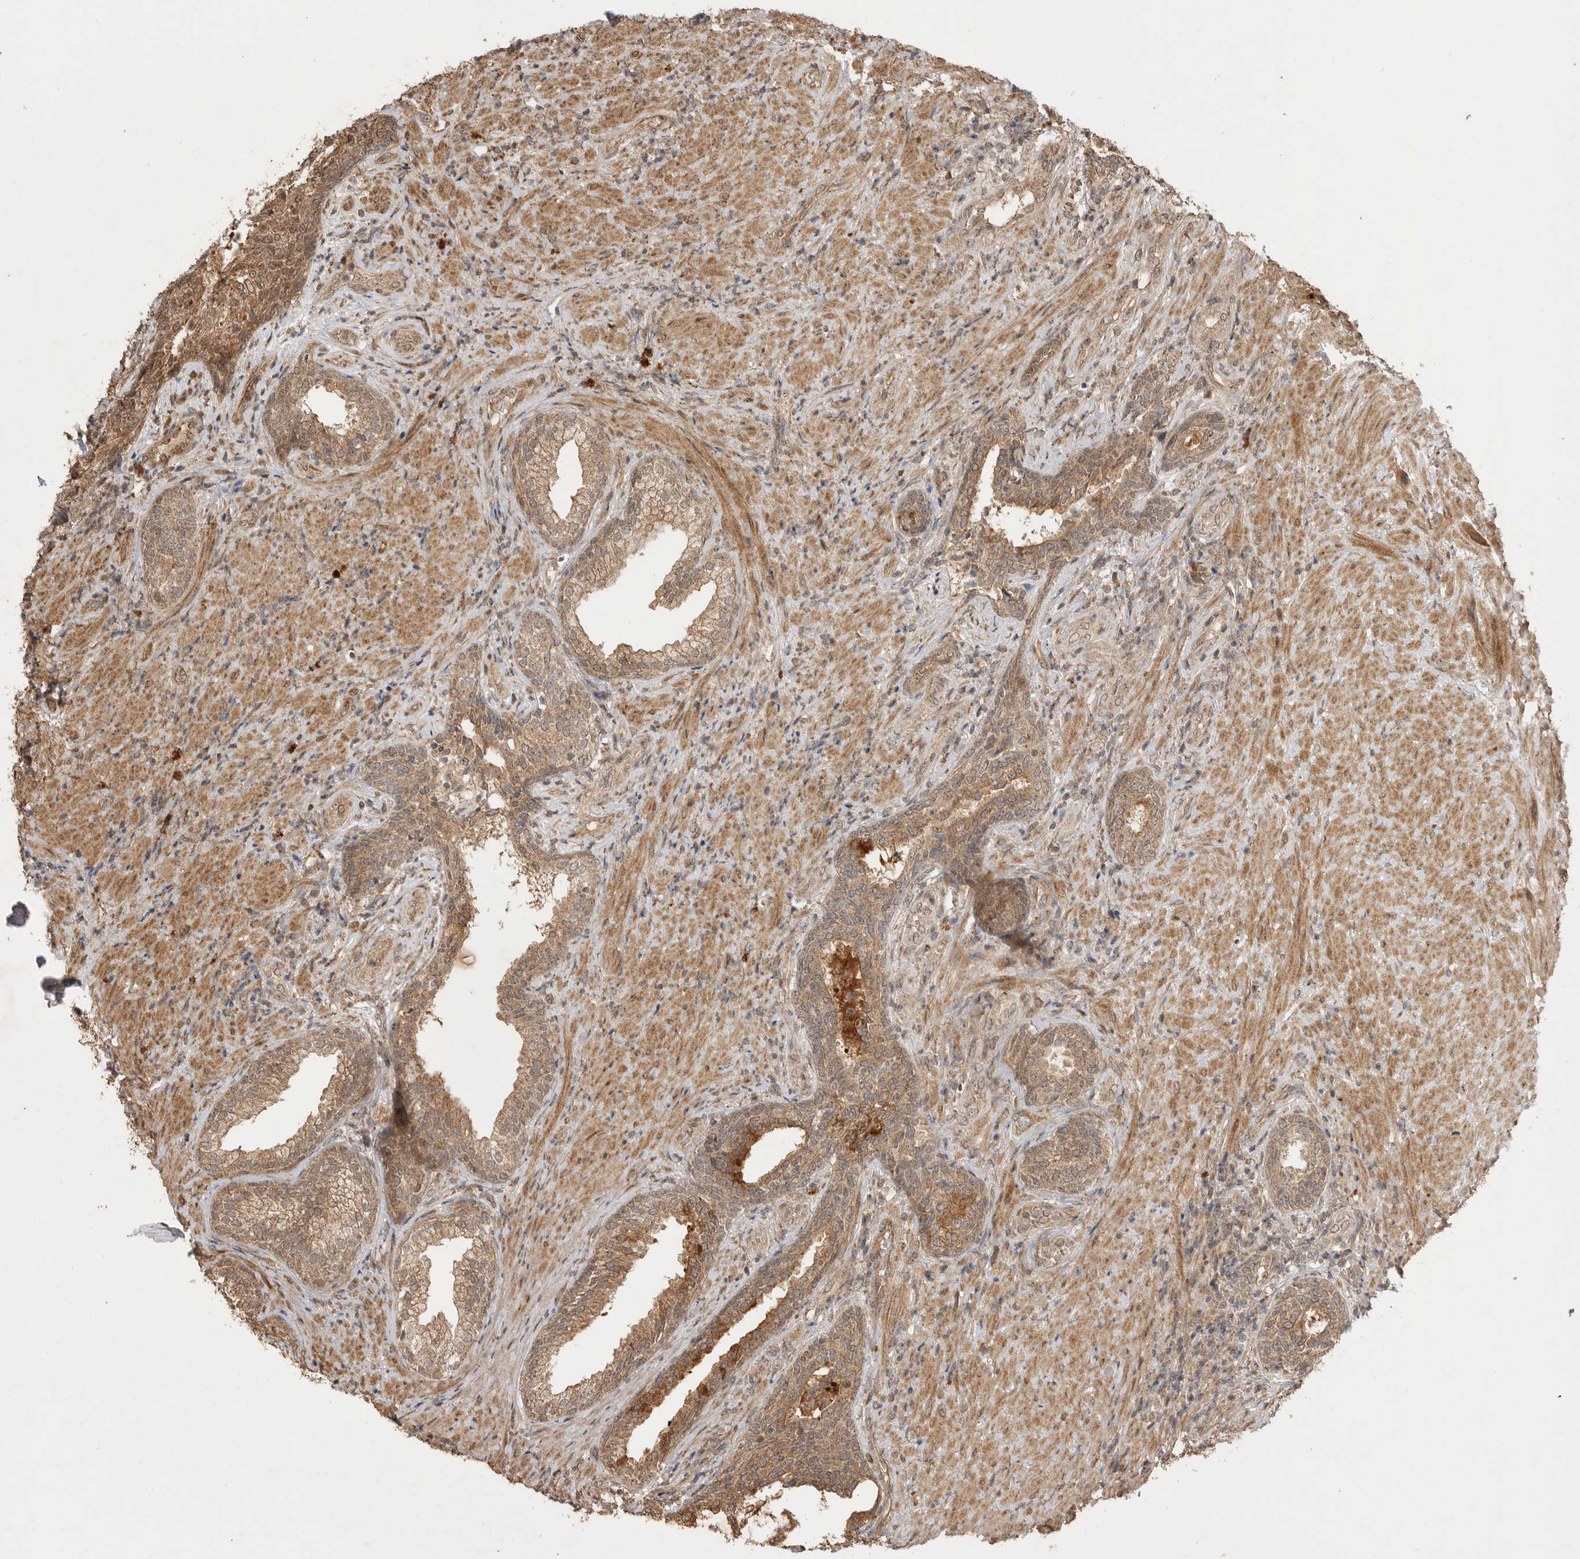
{"staining": {"intensity": "strong", "quantity": ">75%", "location": "cytoplasmic/membranous"}, "tissue": "prostate", "cell_type": "Glandular cells", "image_type": "normal", "snomed": [{"axis": "morphology", "description": "Normal tissue, NOS"}, {"axis": "topography", "description": "Prostate"}], "caption": "Immunohistochemistry (IHC) histopathology image of normal prostate: human prostate stained using immunohistochemistry (IHC) displays high levels of strong protein expression localized specifically in the cytoplasmic/membranous of glandular cells, appearing as a cytoplasmic/membranous brown color.", "gene": "BOC", "patient": {"sex": "male", "age": 76}}